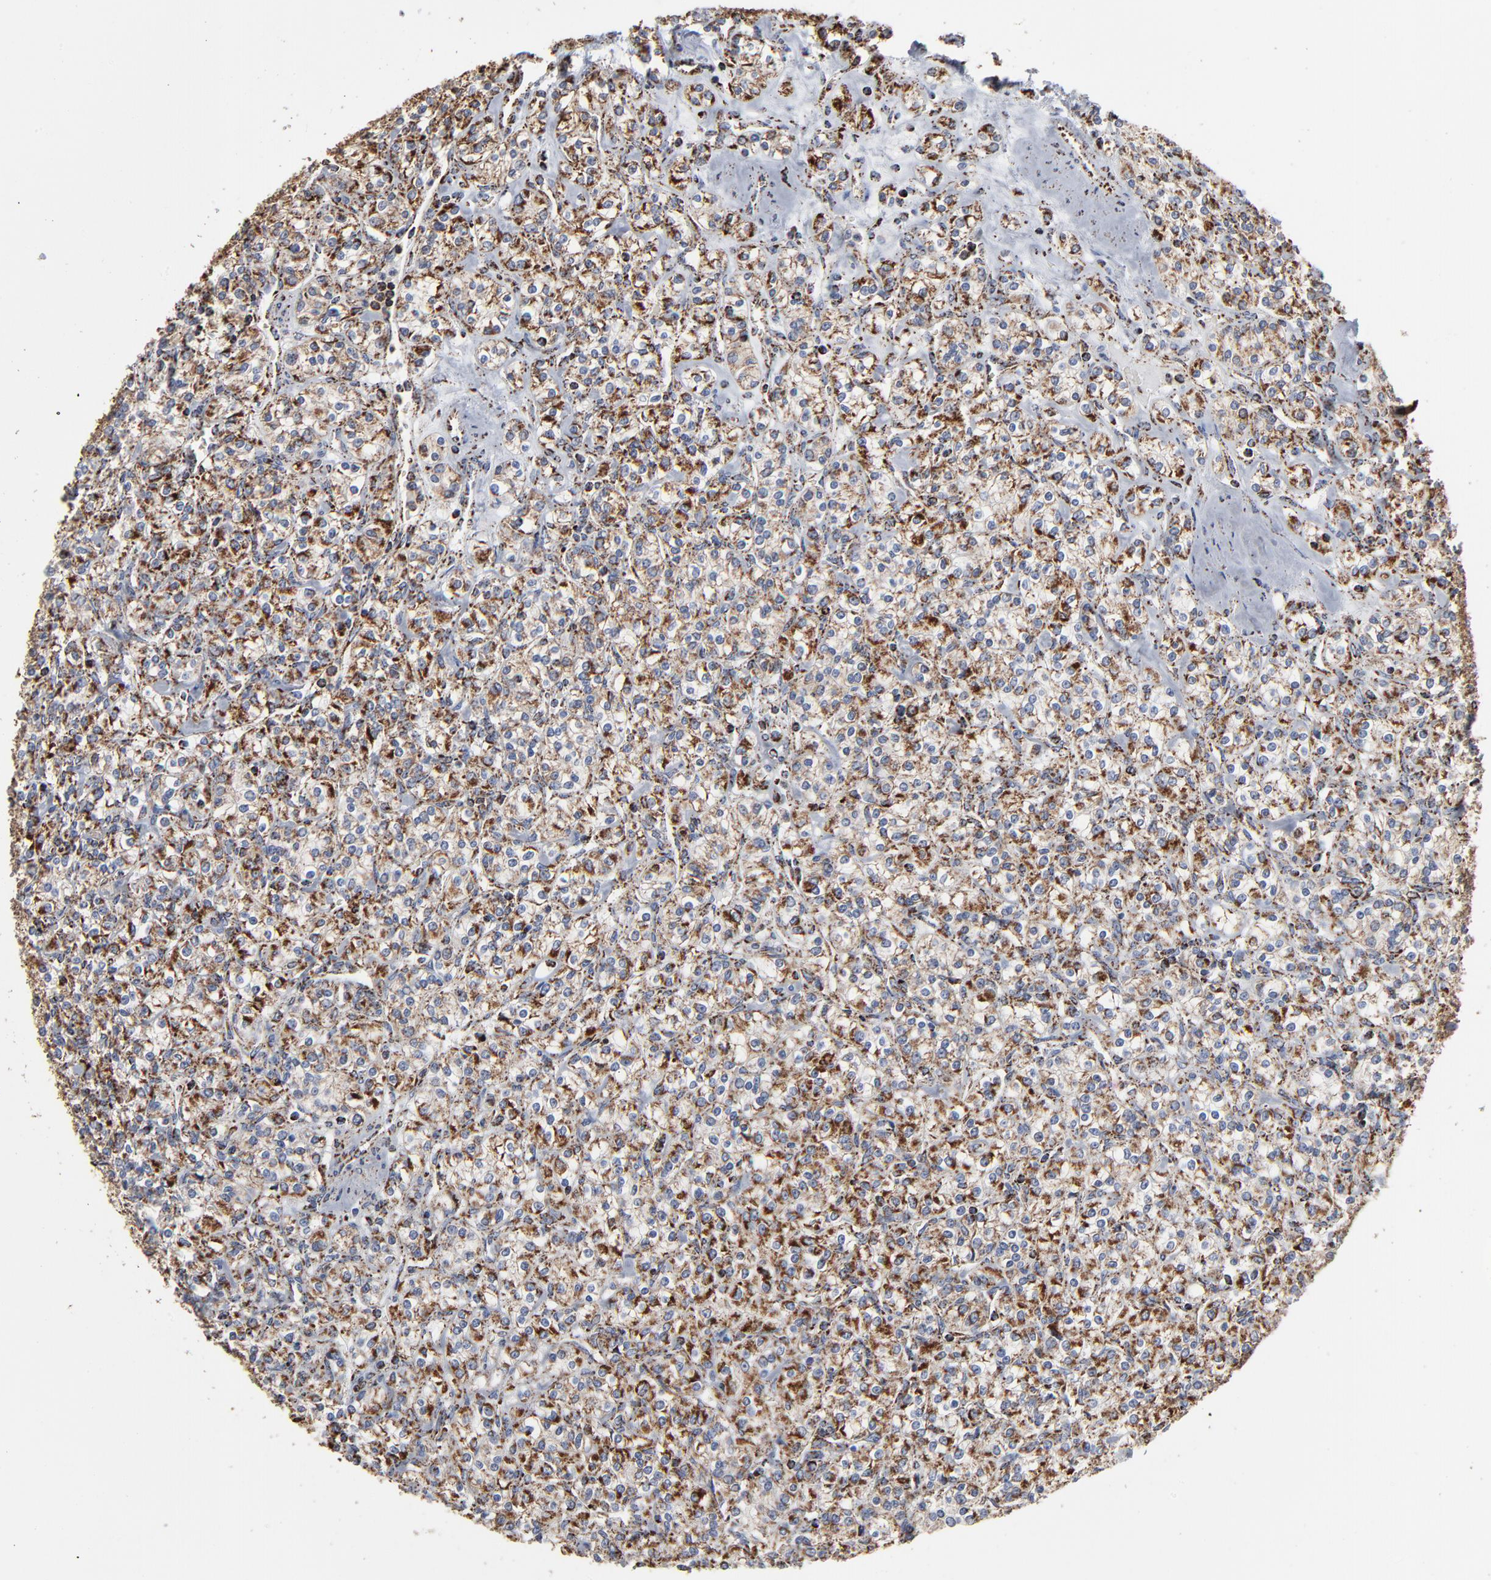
{"staining": {"intensity": "strong", "quantity": "25%-75%", "location": "cytoplasmic/membranous"}, "tissue": "renal cancer", "cell_type": "Tumor cells", "image_type": "cancer", "snomed": [{"axis": "morphology", "description": "Adenocarcinoma, NOS"}, {"axis": "topography", "description": "Kidney"}], "caption": "Brown immunohistochemical staining in human adenocarcinoma (renal) demonstrates strong cytoplasmic/membranous staining in about 25%-75% of tumor cells. The protein is shown in brown color, while the nuclei are stained blue.", "gene": "UQCRC1", "patient": {"sex": "male", "age": 77}}